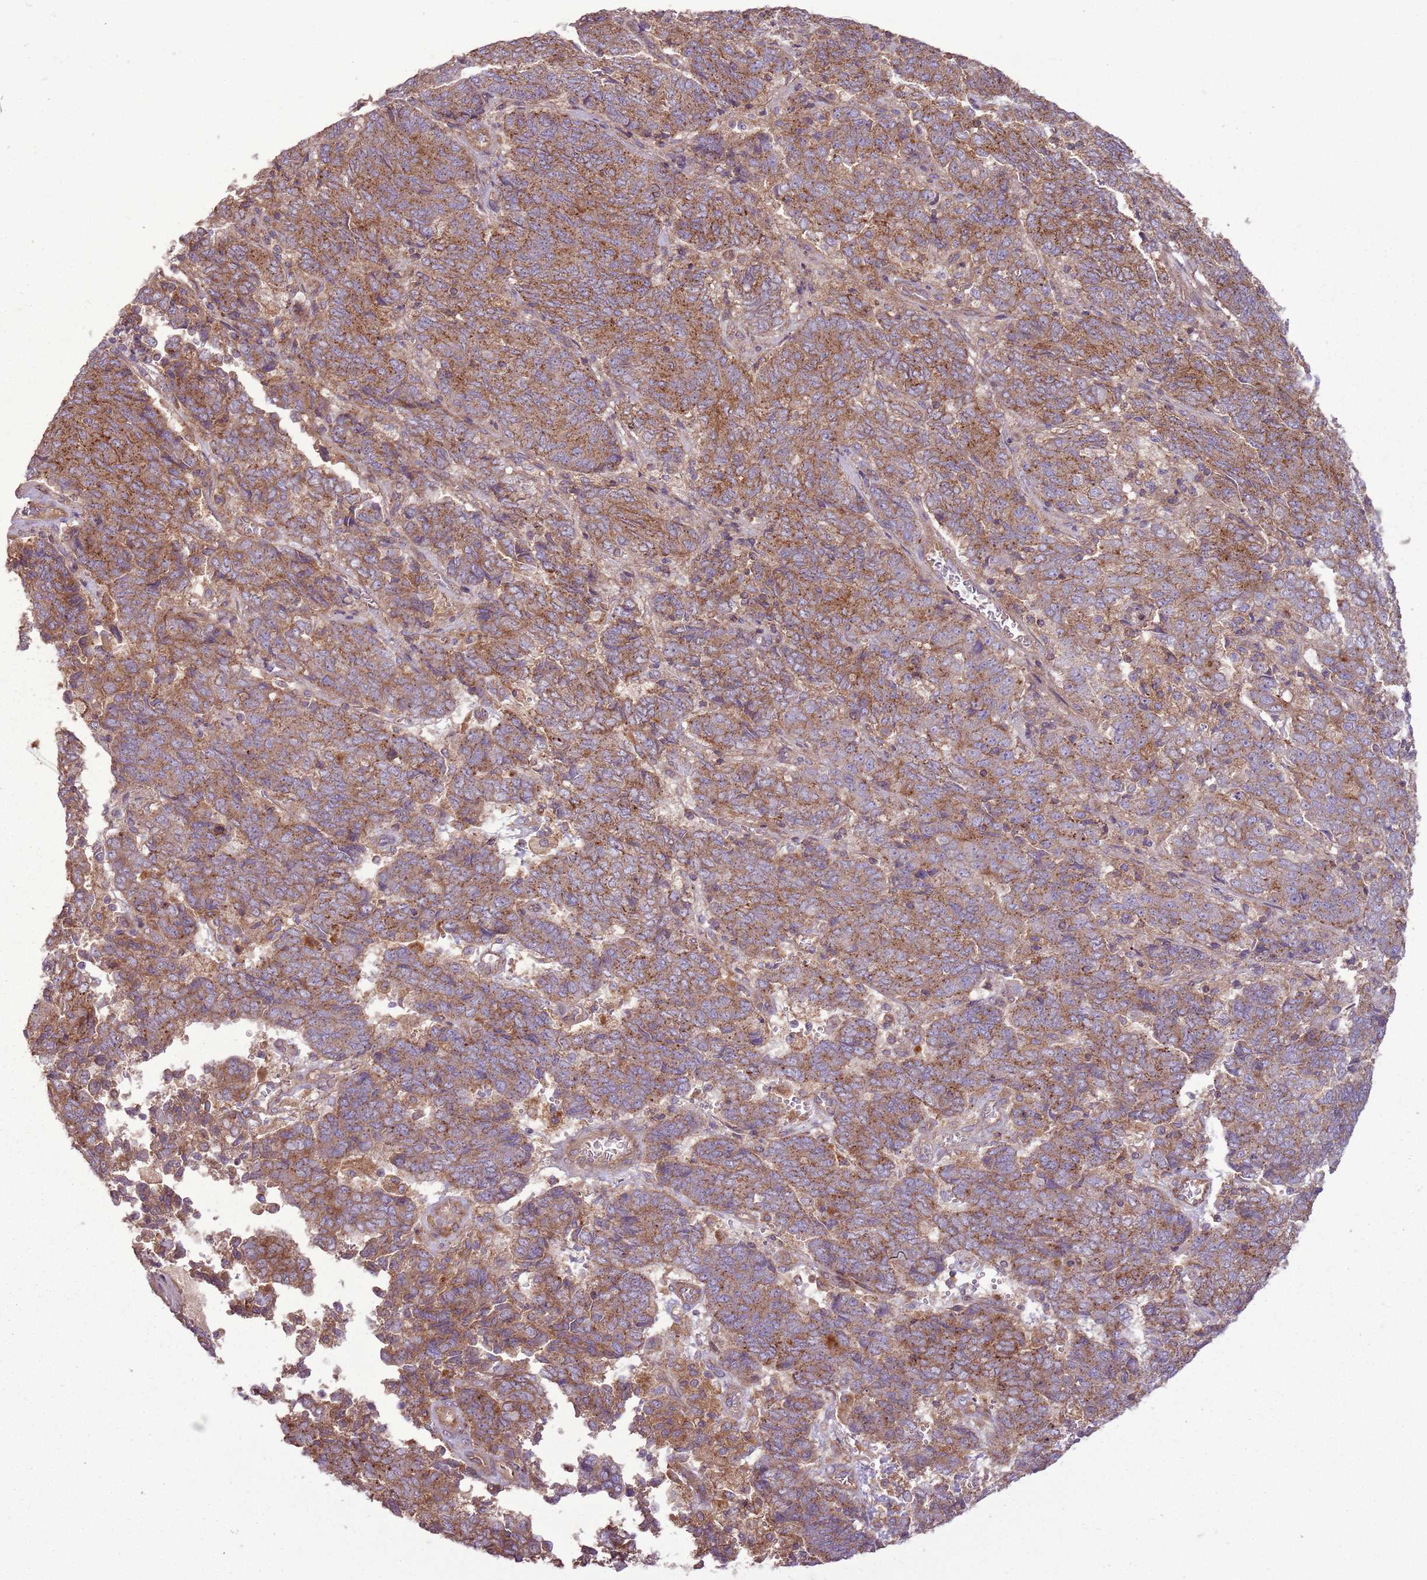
{"staining": {"intensity": "moderate", "quantity": ">75%", "location": "cytoplasmic/membranous"}, "tissue": "endometrial cancer", "cell_type": "Tumor cells", "image_type": "cancer", "snomed": [{"axis": "morphology", "description": "Adenocarcinoma, NOS"}, {"axis": "topography", "description": "Endometrium"}], "caption": "IHC (DAB) staining of endometrial cancer demonstrates moderate cytoplasmic/membranous protein positivity in about >75% of tumor cells.", "gene": "ANKRD24", "patient": {"sex": "female", "age": 80}}